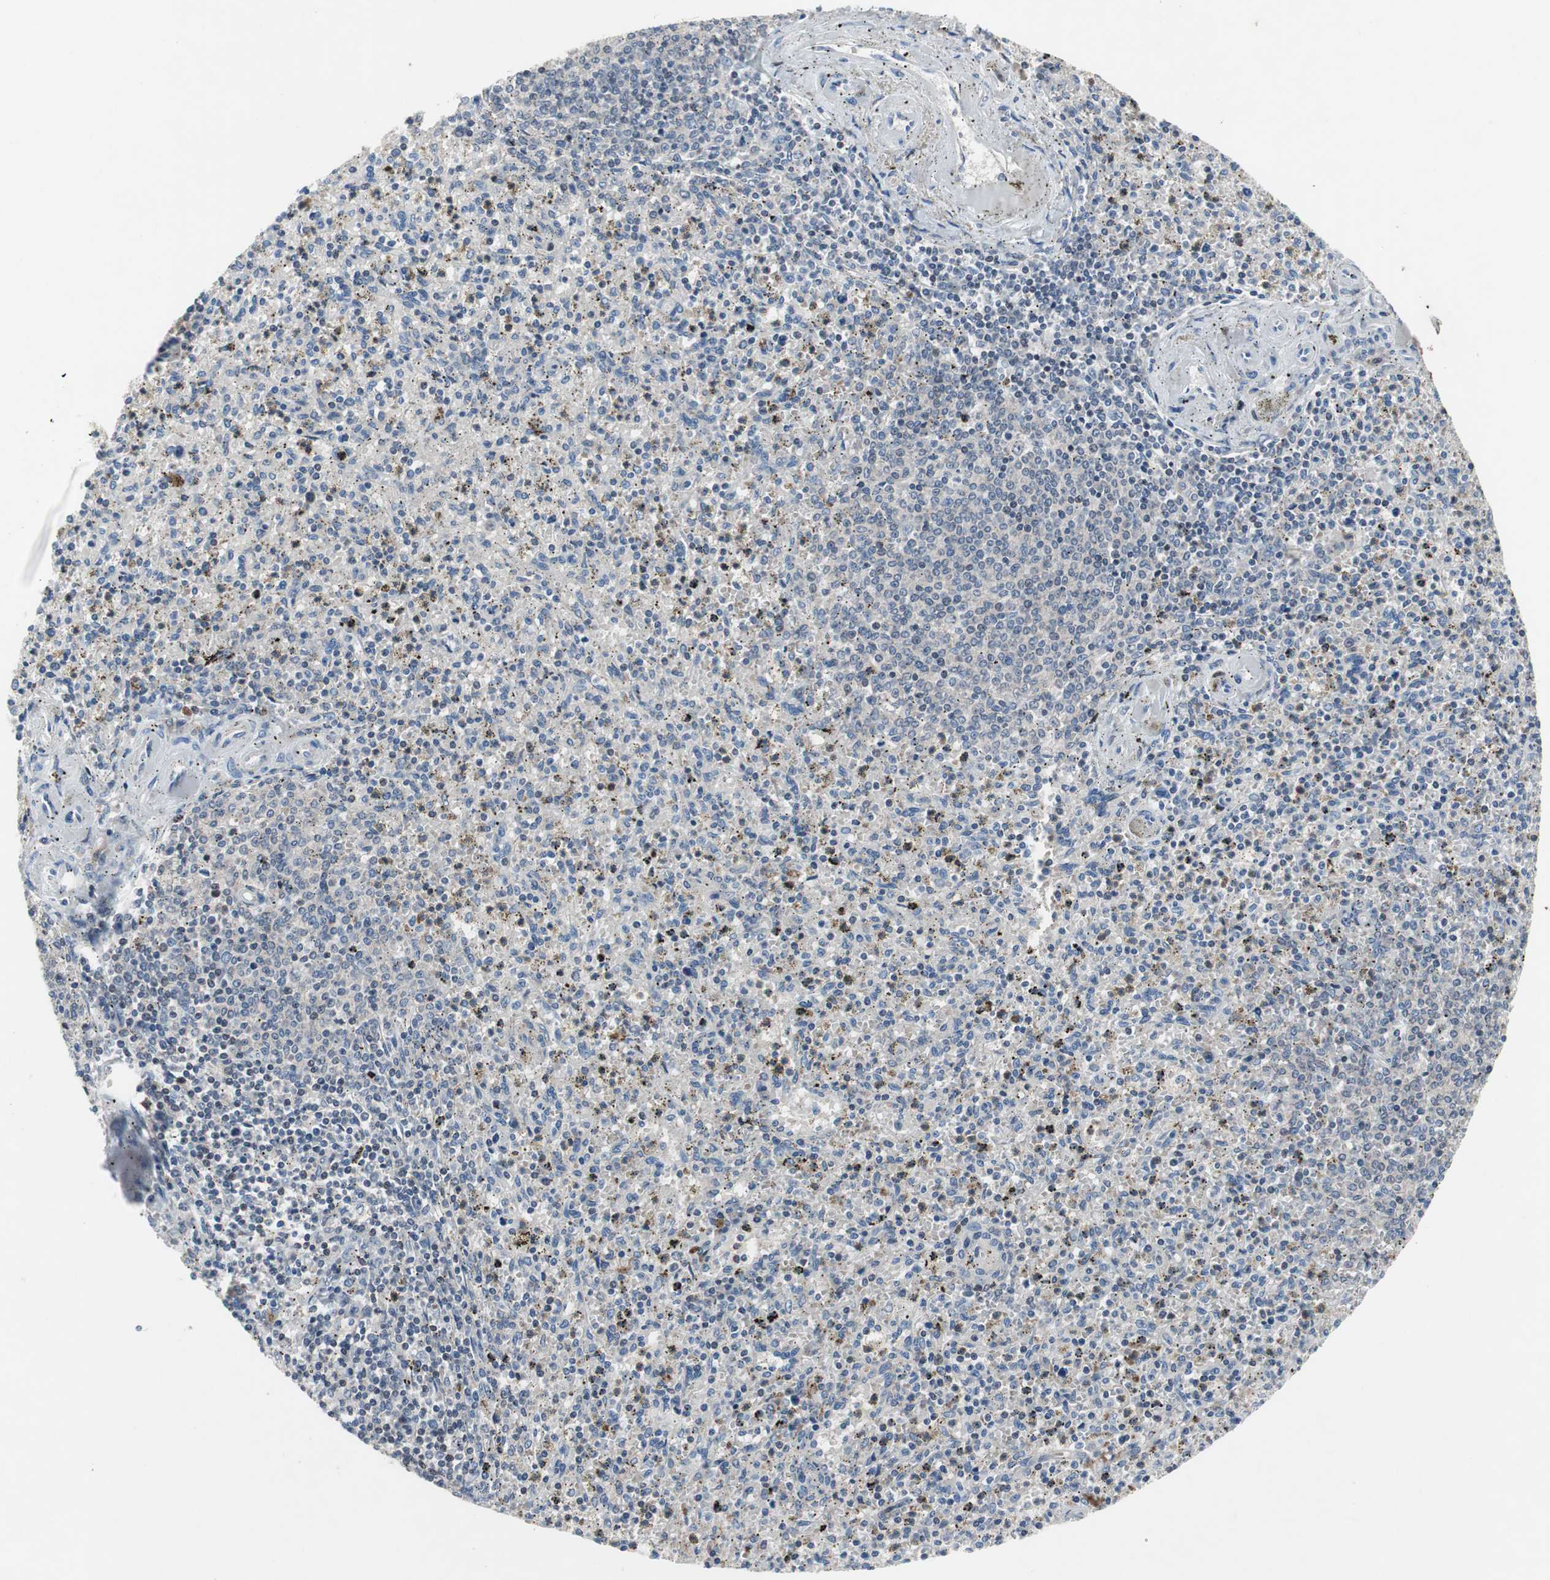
{"staining": {"intensity": "moderate", "quantity": "<25%", "location": "cytoplasmic/membranous"}, "tissue": "spleen", "cell_type": "Cells in red pulp", "image_type": "normal", "snomed": [{"axis": "morphology", "description": "Normal tissue, NOS"}, {"axis": "topography", "description": "Spleen"}], "caption": "Moderate cytoplasmic/membranous staining is identified in about <25% of cells in red pulp in benign spleen.", "gene": "MUTYH", "patient": {"sex": "male", "age": 72}}